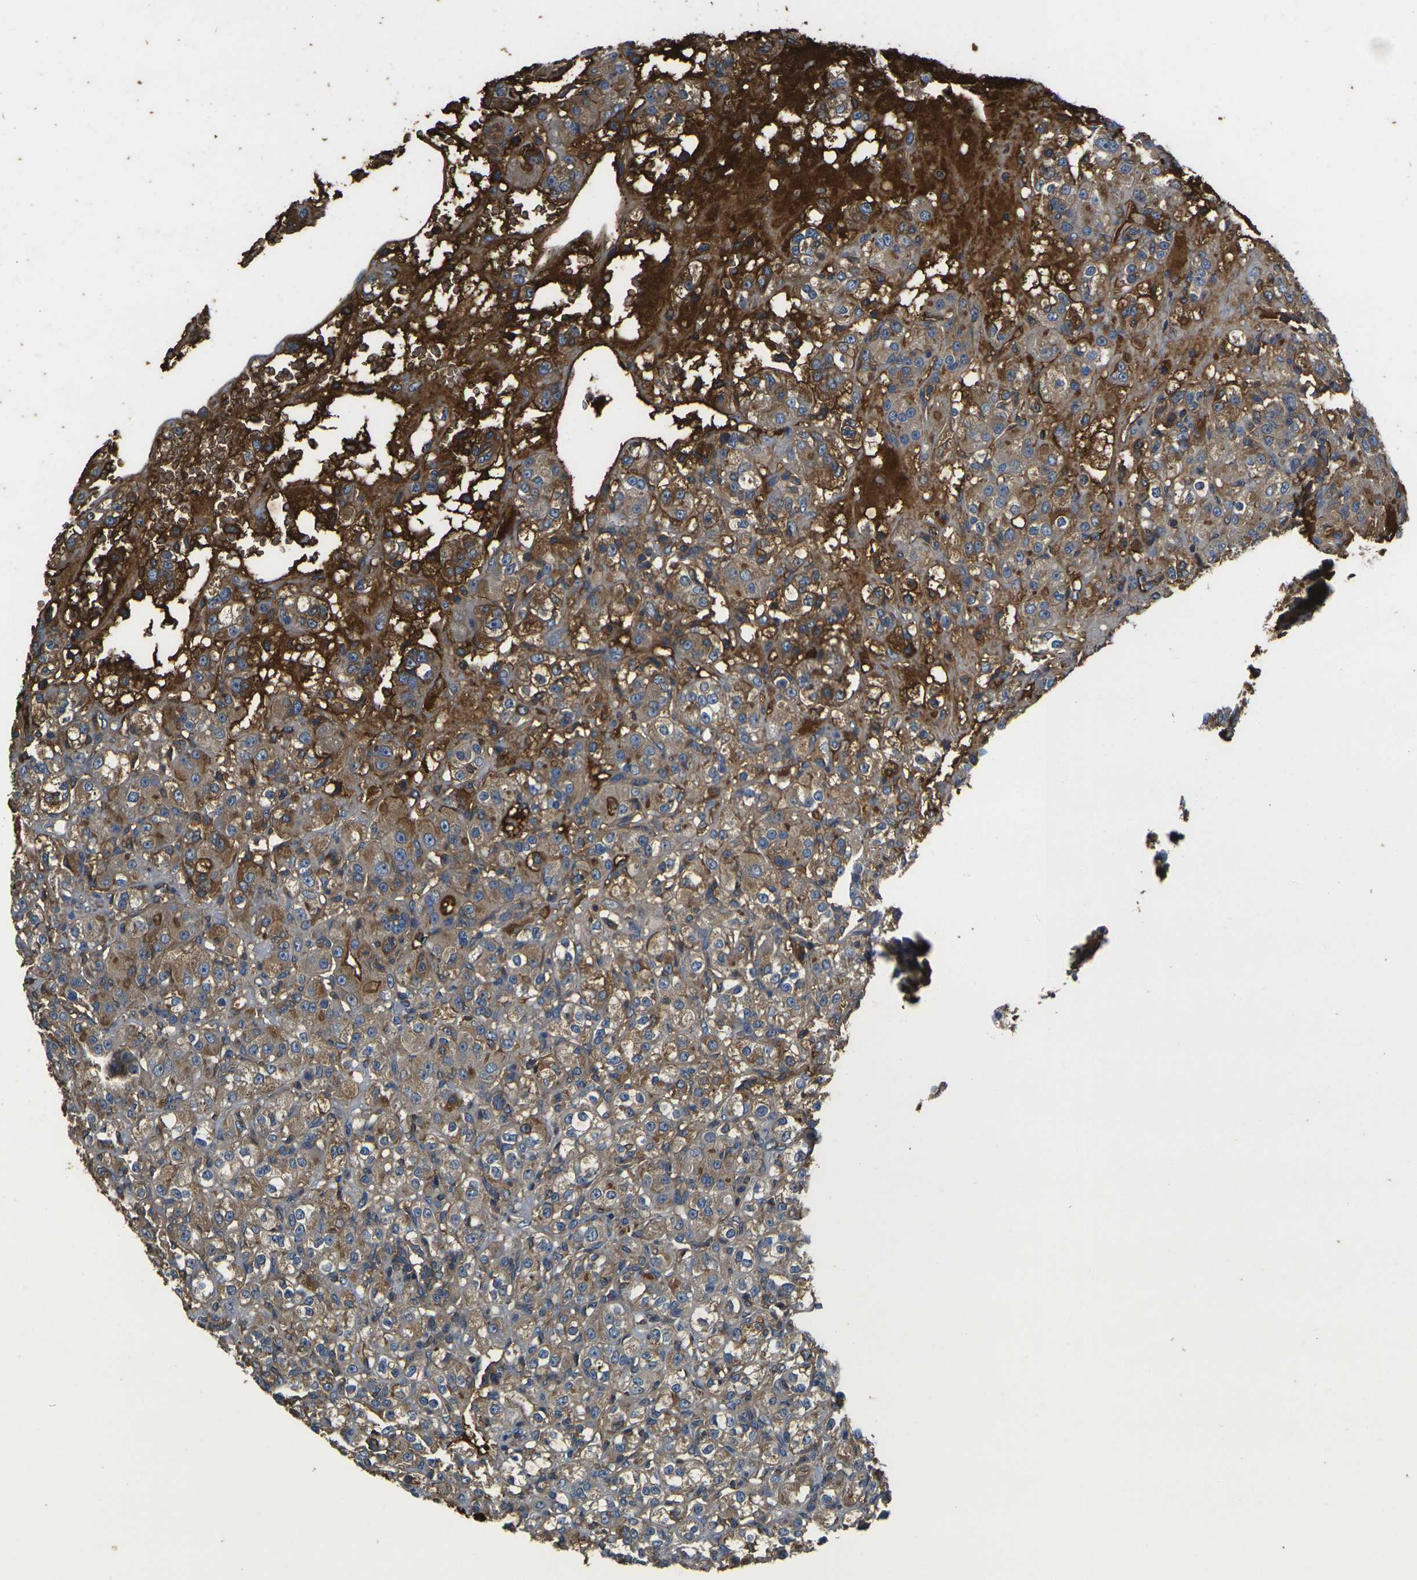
{"staining": {"intensity": "moderate", "quantity": ">75%", "location": "cytoplasmic/membranous"}, "tissue": "renal cancer", "cell_type": "Tumor cells", "image_type": "cancer", "snomed": [{"axis": "morphology", "description": "Normal tissue, NOS"}, {"axis": "morphology", "description": "Adenocarcinoma, NOS"}, {"axis": "topography", "description": "Kidney"}], "caption": "Protein expression analysis of renal cancer (adenocarcinoma) displays moderate cytoplasmic/membranous expression in approximately >75% of tumor cells.", "gene": "HSPG2", "patient": {"sex": "male", "age": 61}}